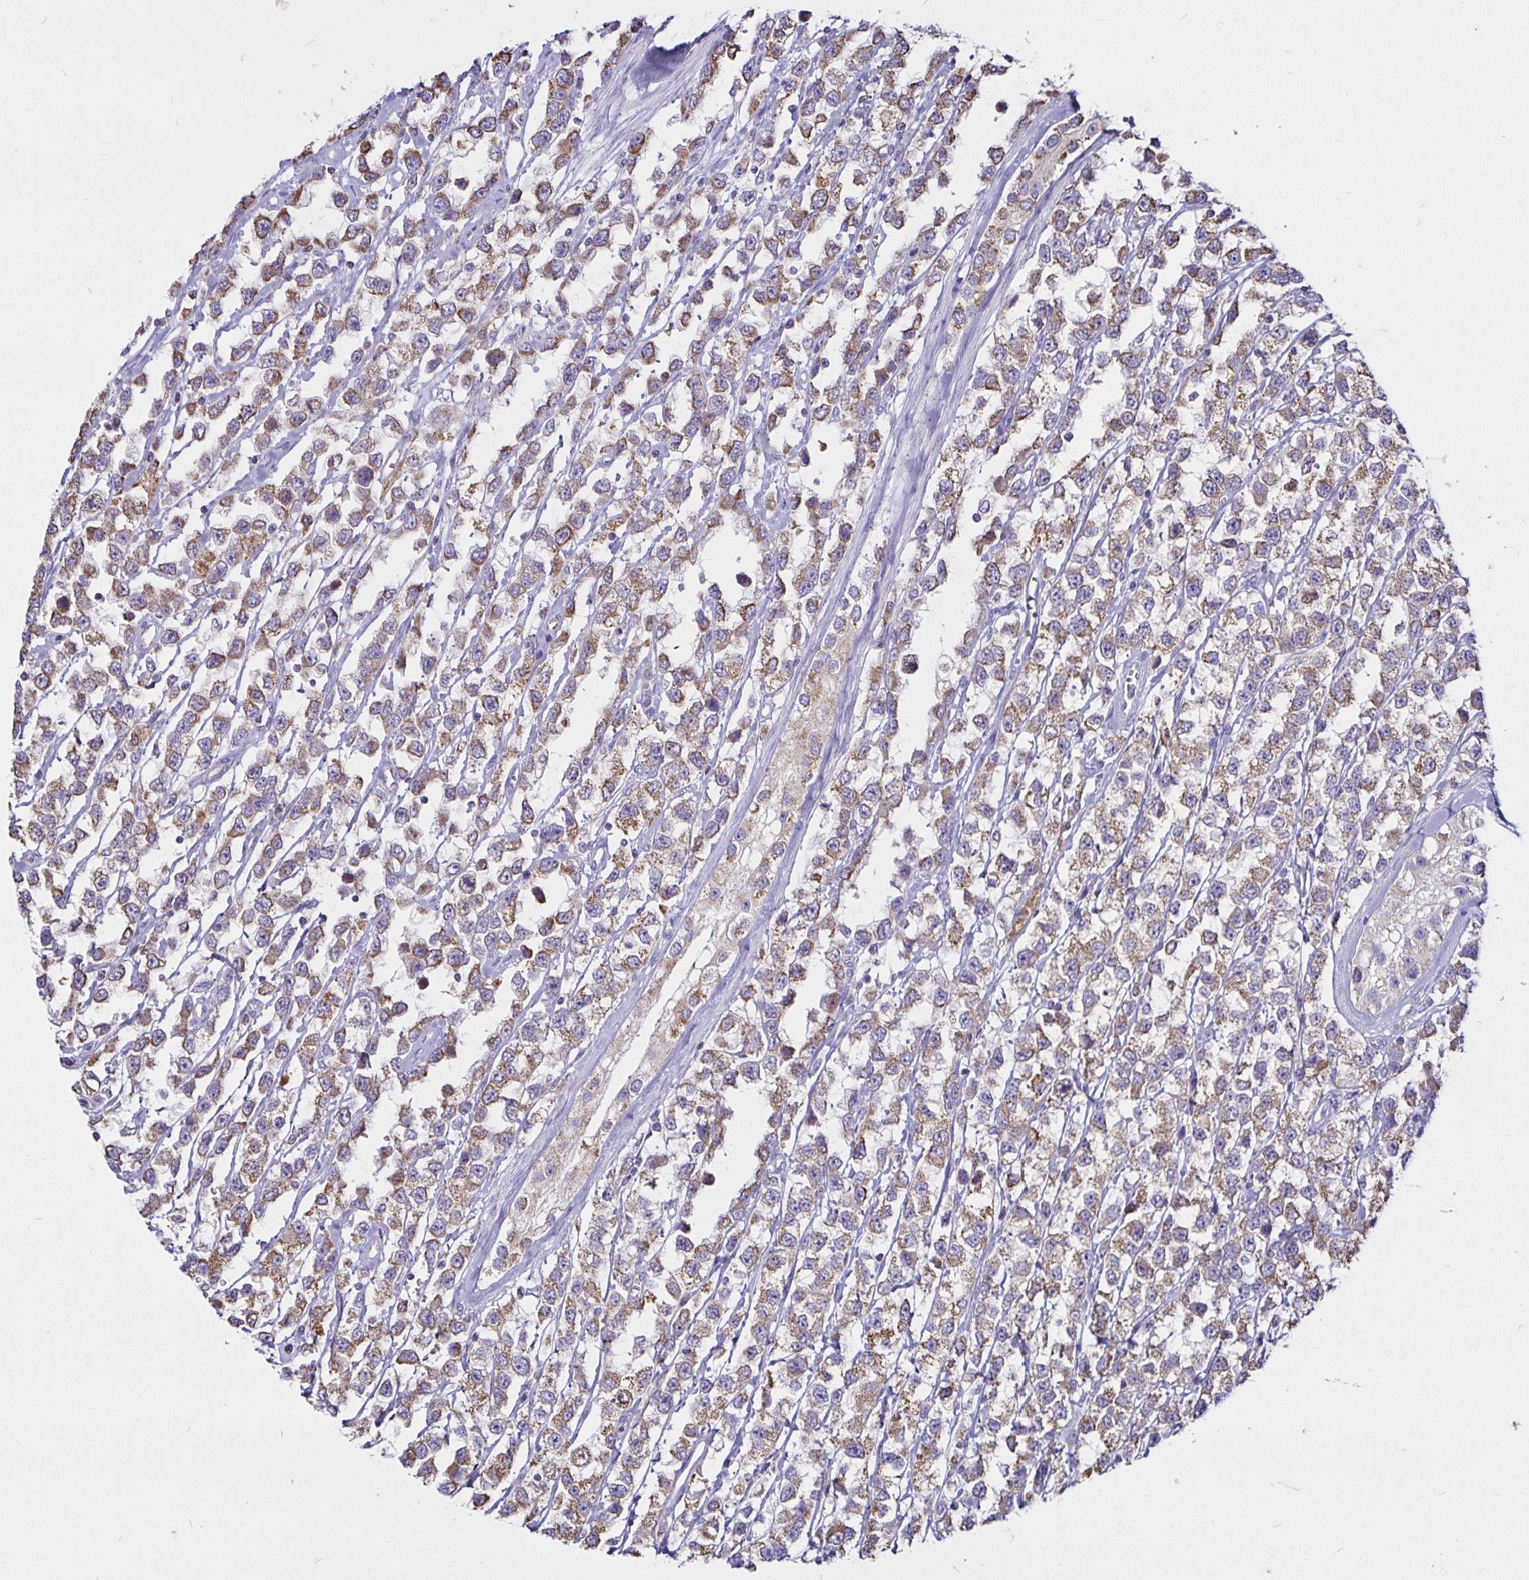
{"staining": {"intensity": "moderate", "quantity": "25%-75%", "location": "cytoplasmic/membranous"}, "tissue": "testis cancer", "cell_type": "Tumor cells", "image_type": "cancer", "snomed": [{"axis": "morphology", "description": "Seminoma, NOS"}, {"axis": "topography", "description": "Testis"}], "caption": "The photomicrograph reveals staining of testis cancer, revealing moderate cytoplasmic/membranous protein expression (brown color) within tumor cells. Immunohistochemistry stains the protein of interest in brown and the nuclei are stained blue.", "gene": "PGAM2", "patient": {"sex": "male", "age": 34}}